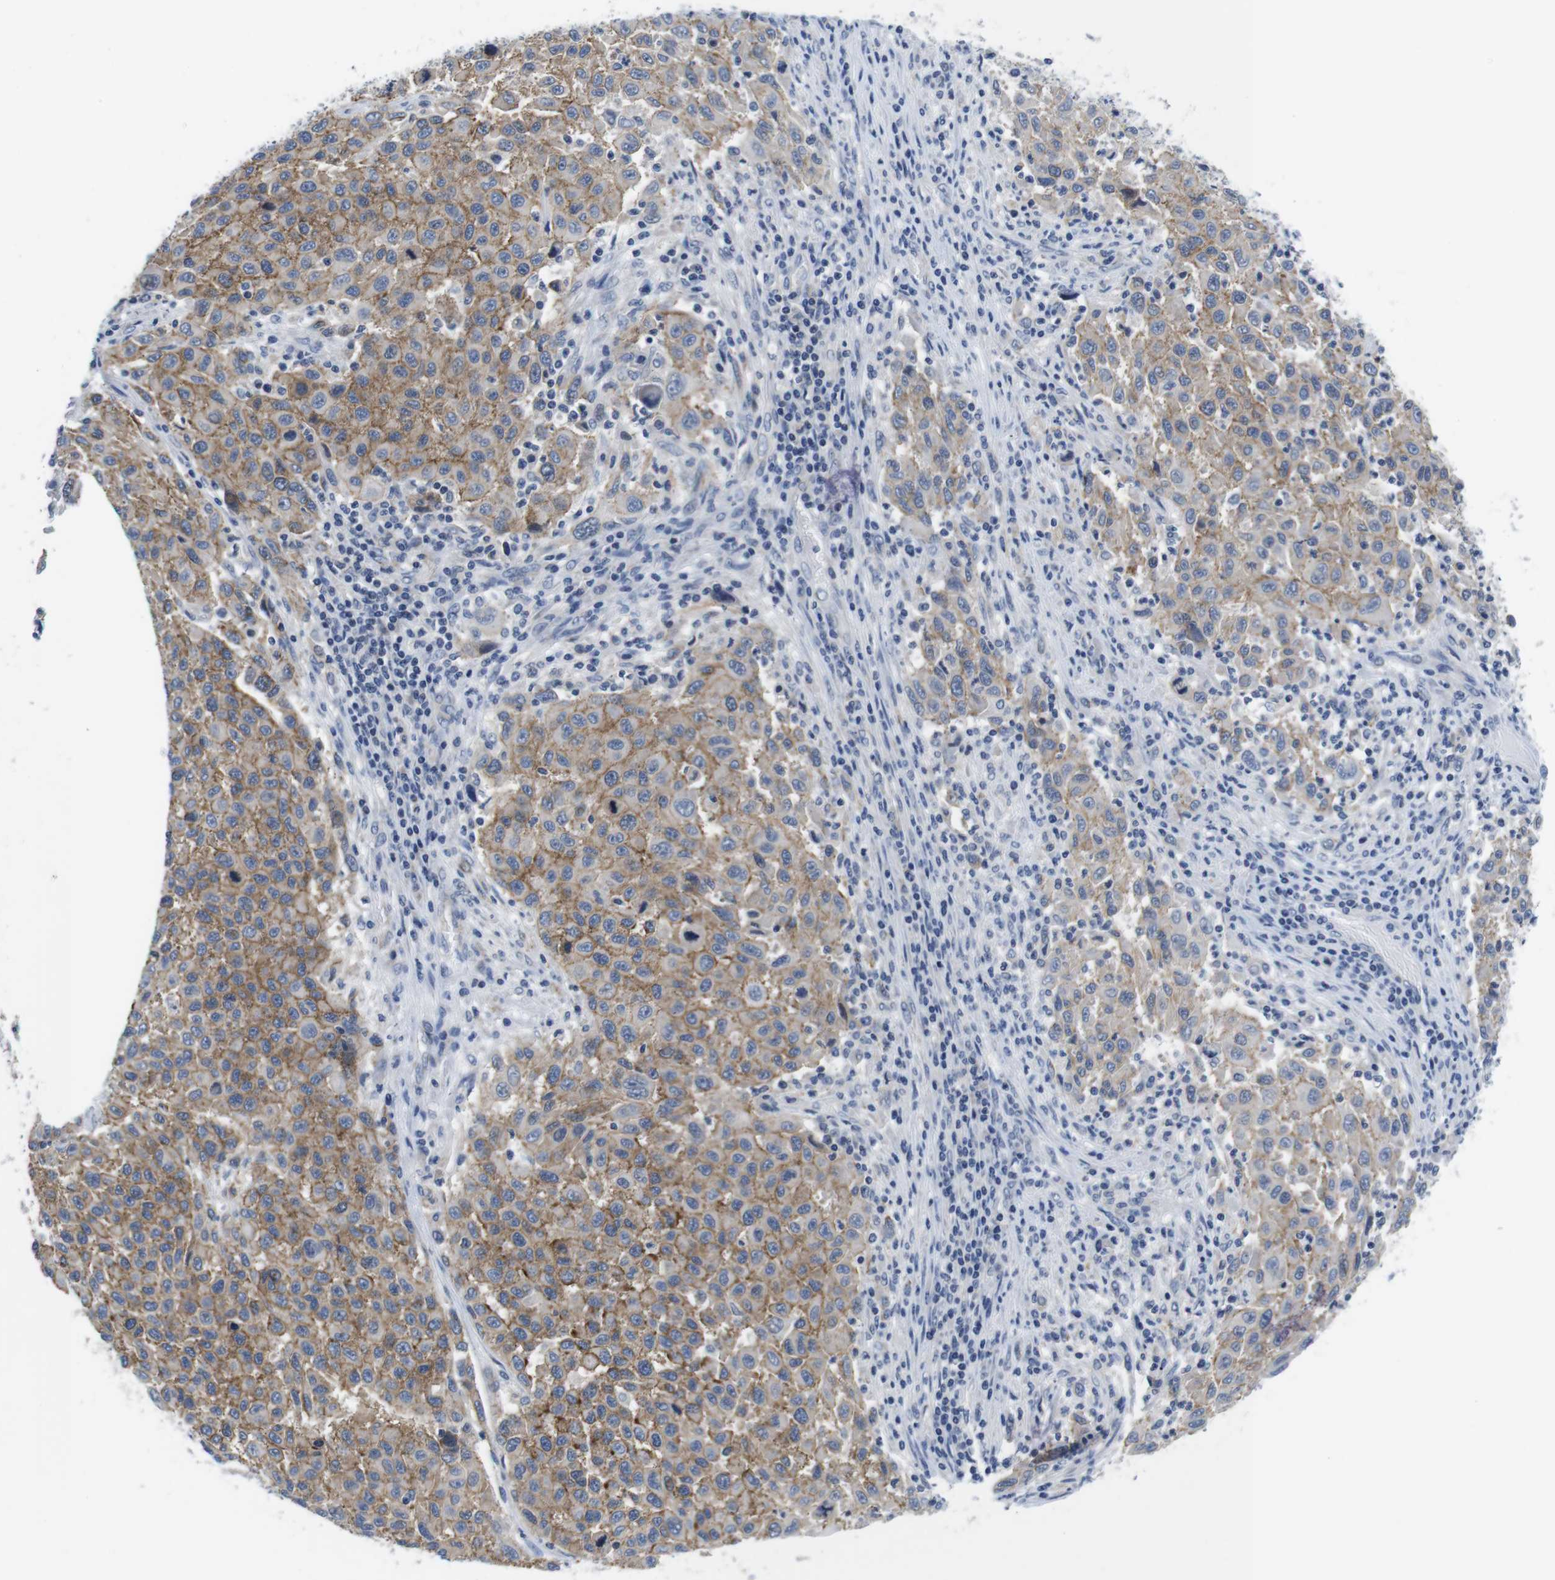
{"staining": {"intensity": "moderate", "quantity": ">75%", "location": "cytoplasmic/membranous"}, "tissue": "melanoma", "cell_type": "Tumor cells", "image_type": "cancer", "snomed": [{"axis": "morphology", "description": "Malignant melanoma, Metastatic site"}, {"axis": "topography", "description": "Lymph node"}], "caption": "A micrograph of melanoma stained for a protein exhibits moderate cytoplasmic/membranous brown staining in tumor cells.", "gene": "SCRIB", "patient": {"sex": "male", "age": 61}}